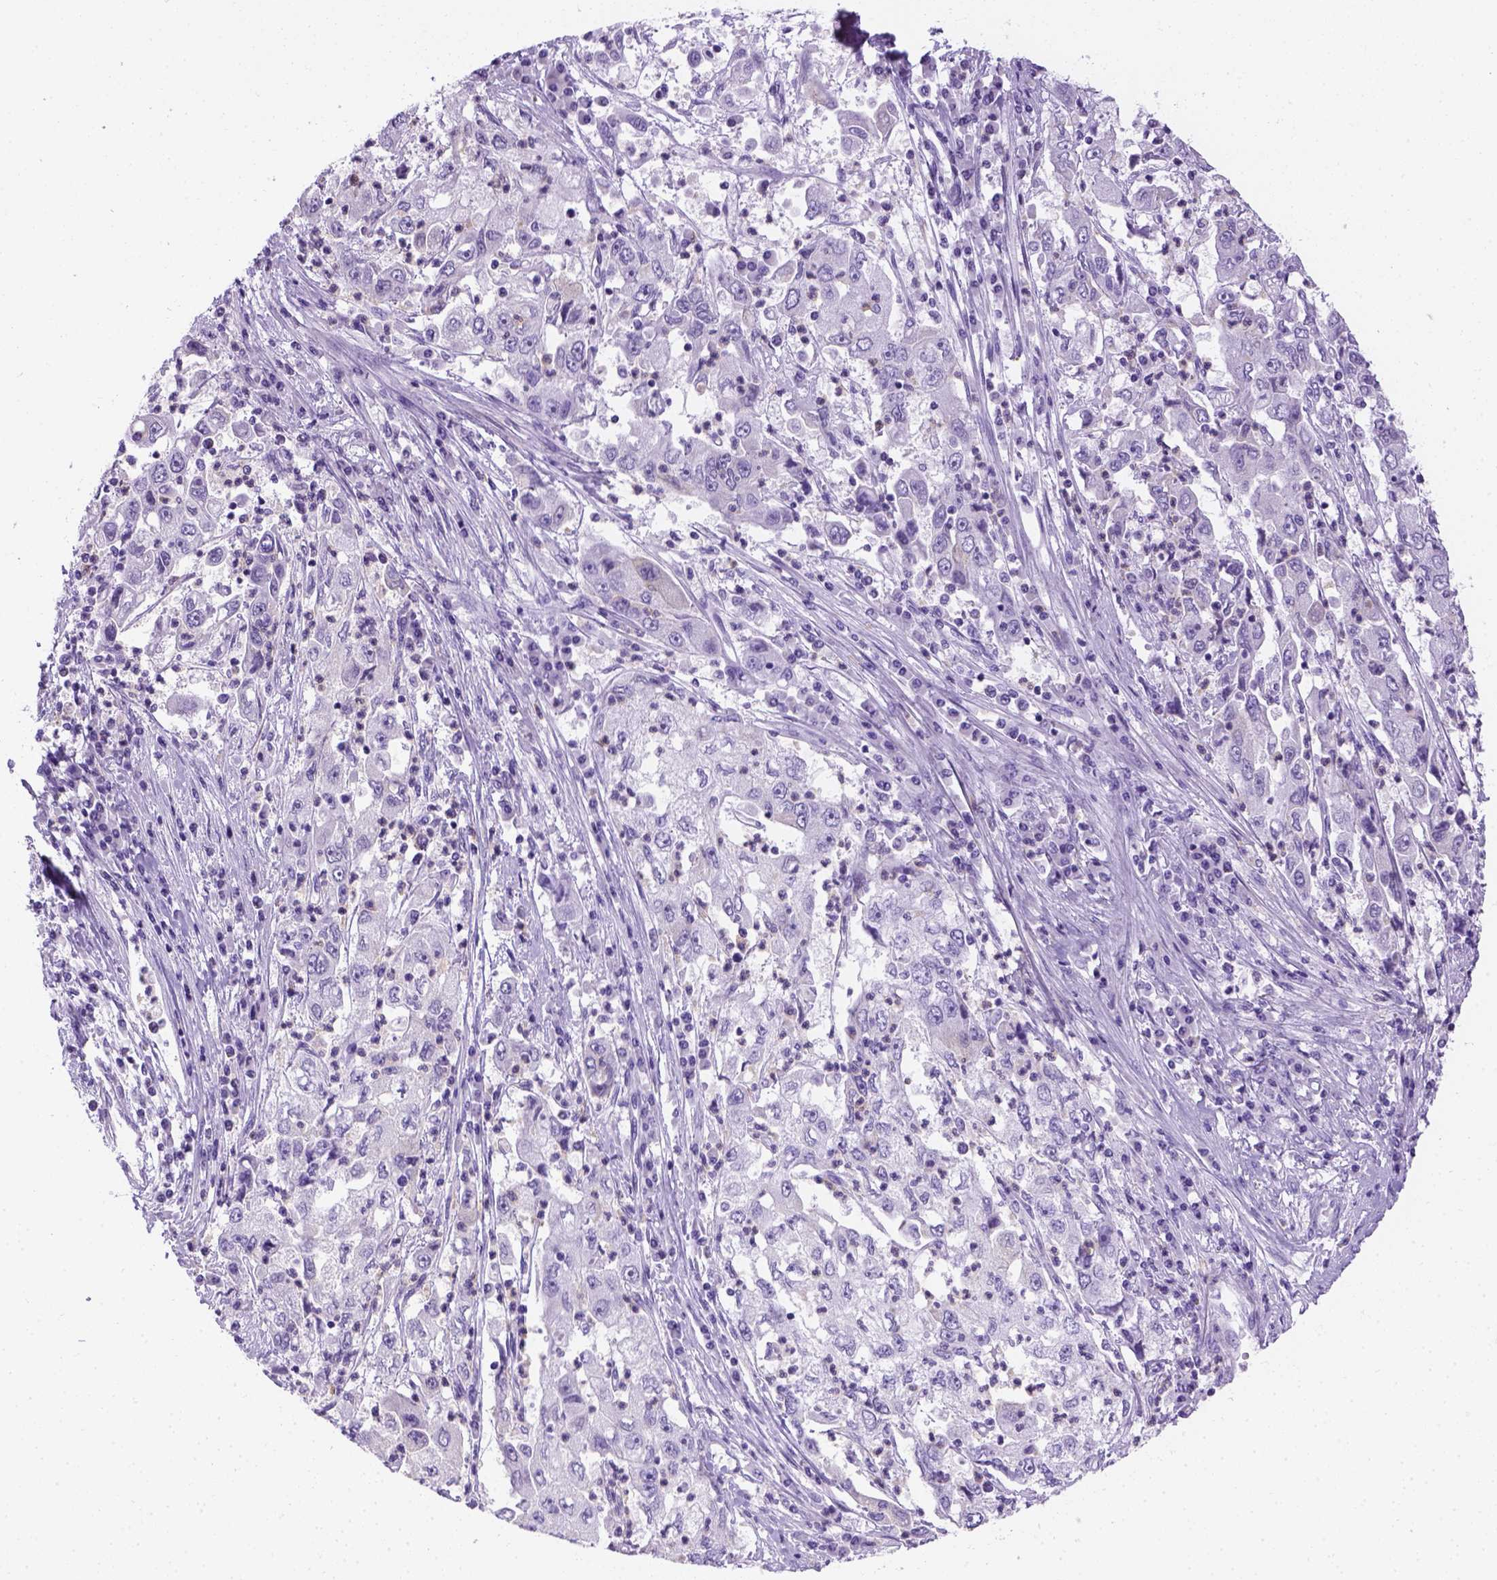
{"staining": {"intensity": "negative", "quantity": "none", "location": "none"}, "tissue": "cervical cancer", "cell_type": "Tumor cells", "image_type": "cancer", "snomed": [{"axis": "morphology", "description": "Squamous cell carcinoma, NOS"}, {"axis": "topography", "description": "Cervix"}], "caption": "Tumor cells are negative for brown protein staining in cervical squamous cell carcinoma. (Immunohistochemistry (ihc), brightfield microscopy, high magnification).", "gene": "TMEM38A", "patient": {"sex": "female", "age": 36}}